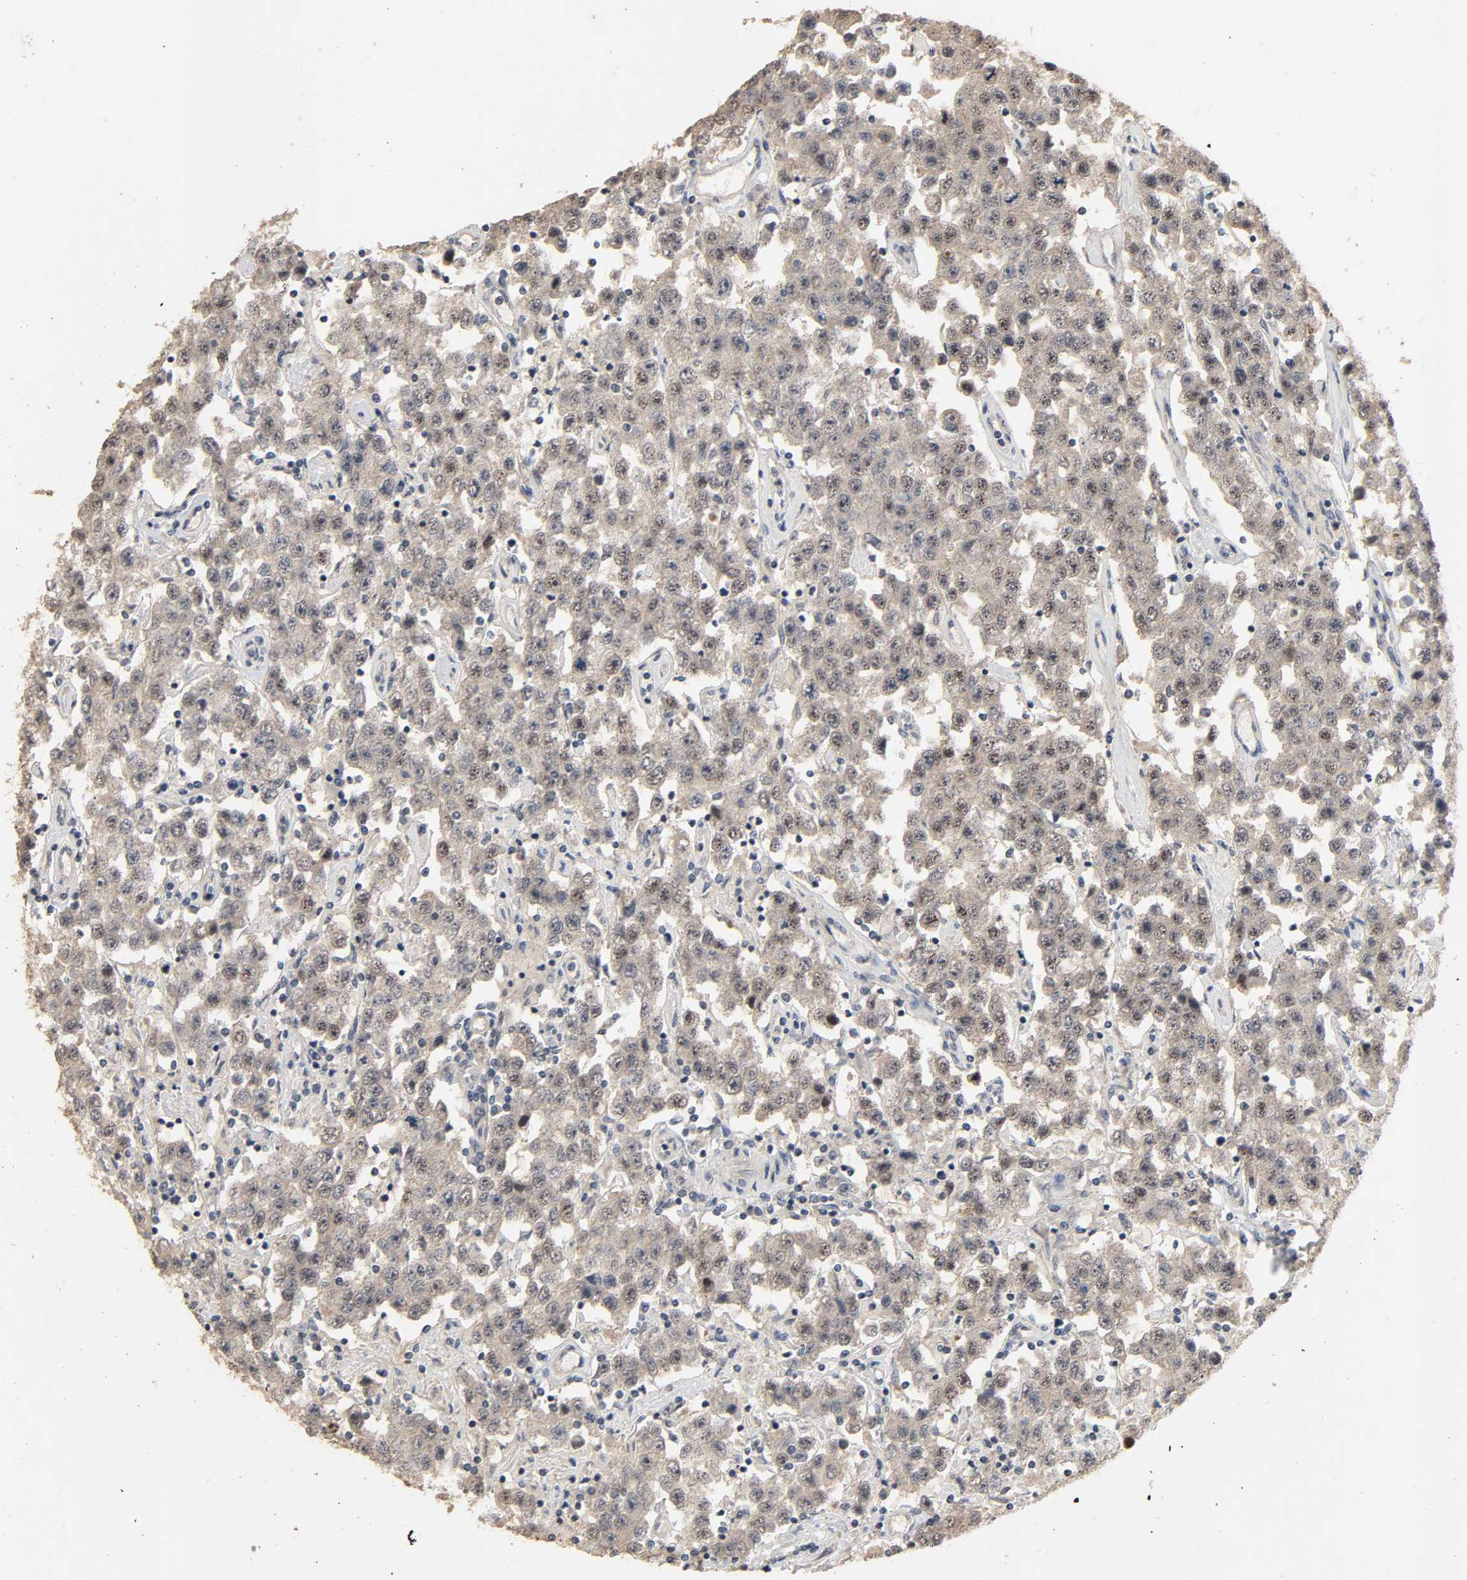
{"staining": {"intensity": "negative", "quantity": "none", "location": "none"}, "tissue": "testis cancer", "cell_type": "Tumor cells", "image_type": "cancer", "snomed": [{"axis": "morphology", "description": "Seminoma, NOS"}, {"axis": "topography", "description": "Testis"}], "caption": "Immunohistochemistry micrograph of testis seminoma stained for a protein (brown), which displays no positivity in tumor cells. (Immunohistochemistry, brightfield microscopy, high magnification).", "gene": "MAGEA8", "patient": {"sex": "male", "age": 52}}